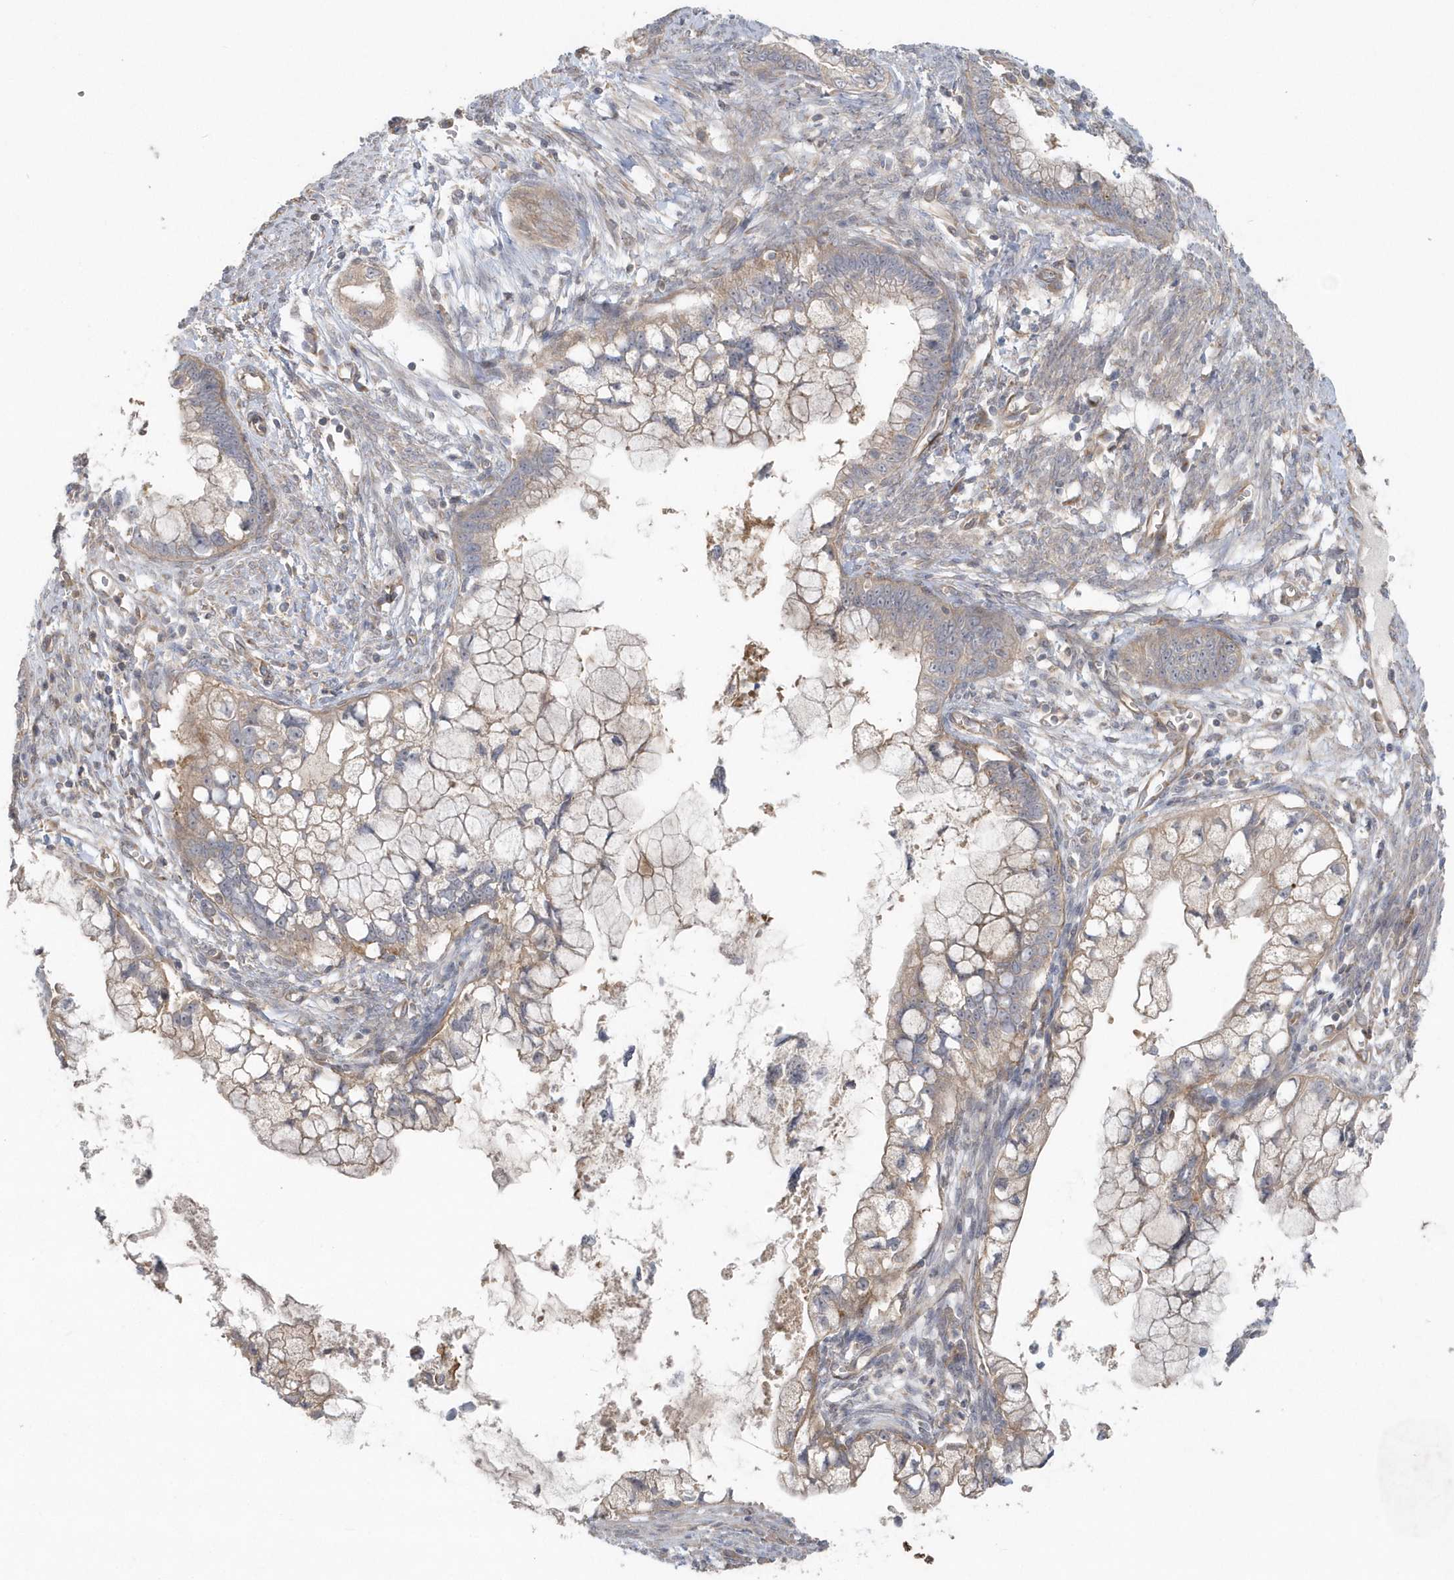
{"staining": {"intensity": "weak", "quantity": "25%-75%", "location": "cytoplasmic/membranous"}, "tissue": "cervical cancer", "cell_type": "Tumor cells", "image_type": "cancer", "snomed": [{"axis": "morphology", "description": "Adenocarcinoma, NOS"}, {"axis": "topography", "description": "Cervix"}], "caption": "IHC photomicrograph of human cervical cancer stained for a protein (brown), which demonstrates low levels of weak cytoplasmic/membranous staining in about 25%-75% of tumor cells.", "gene": "ACTR1A", "patient": {"sex": "female", "age": 44}}